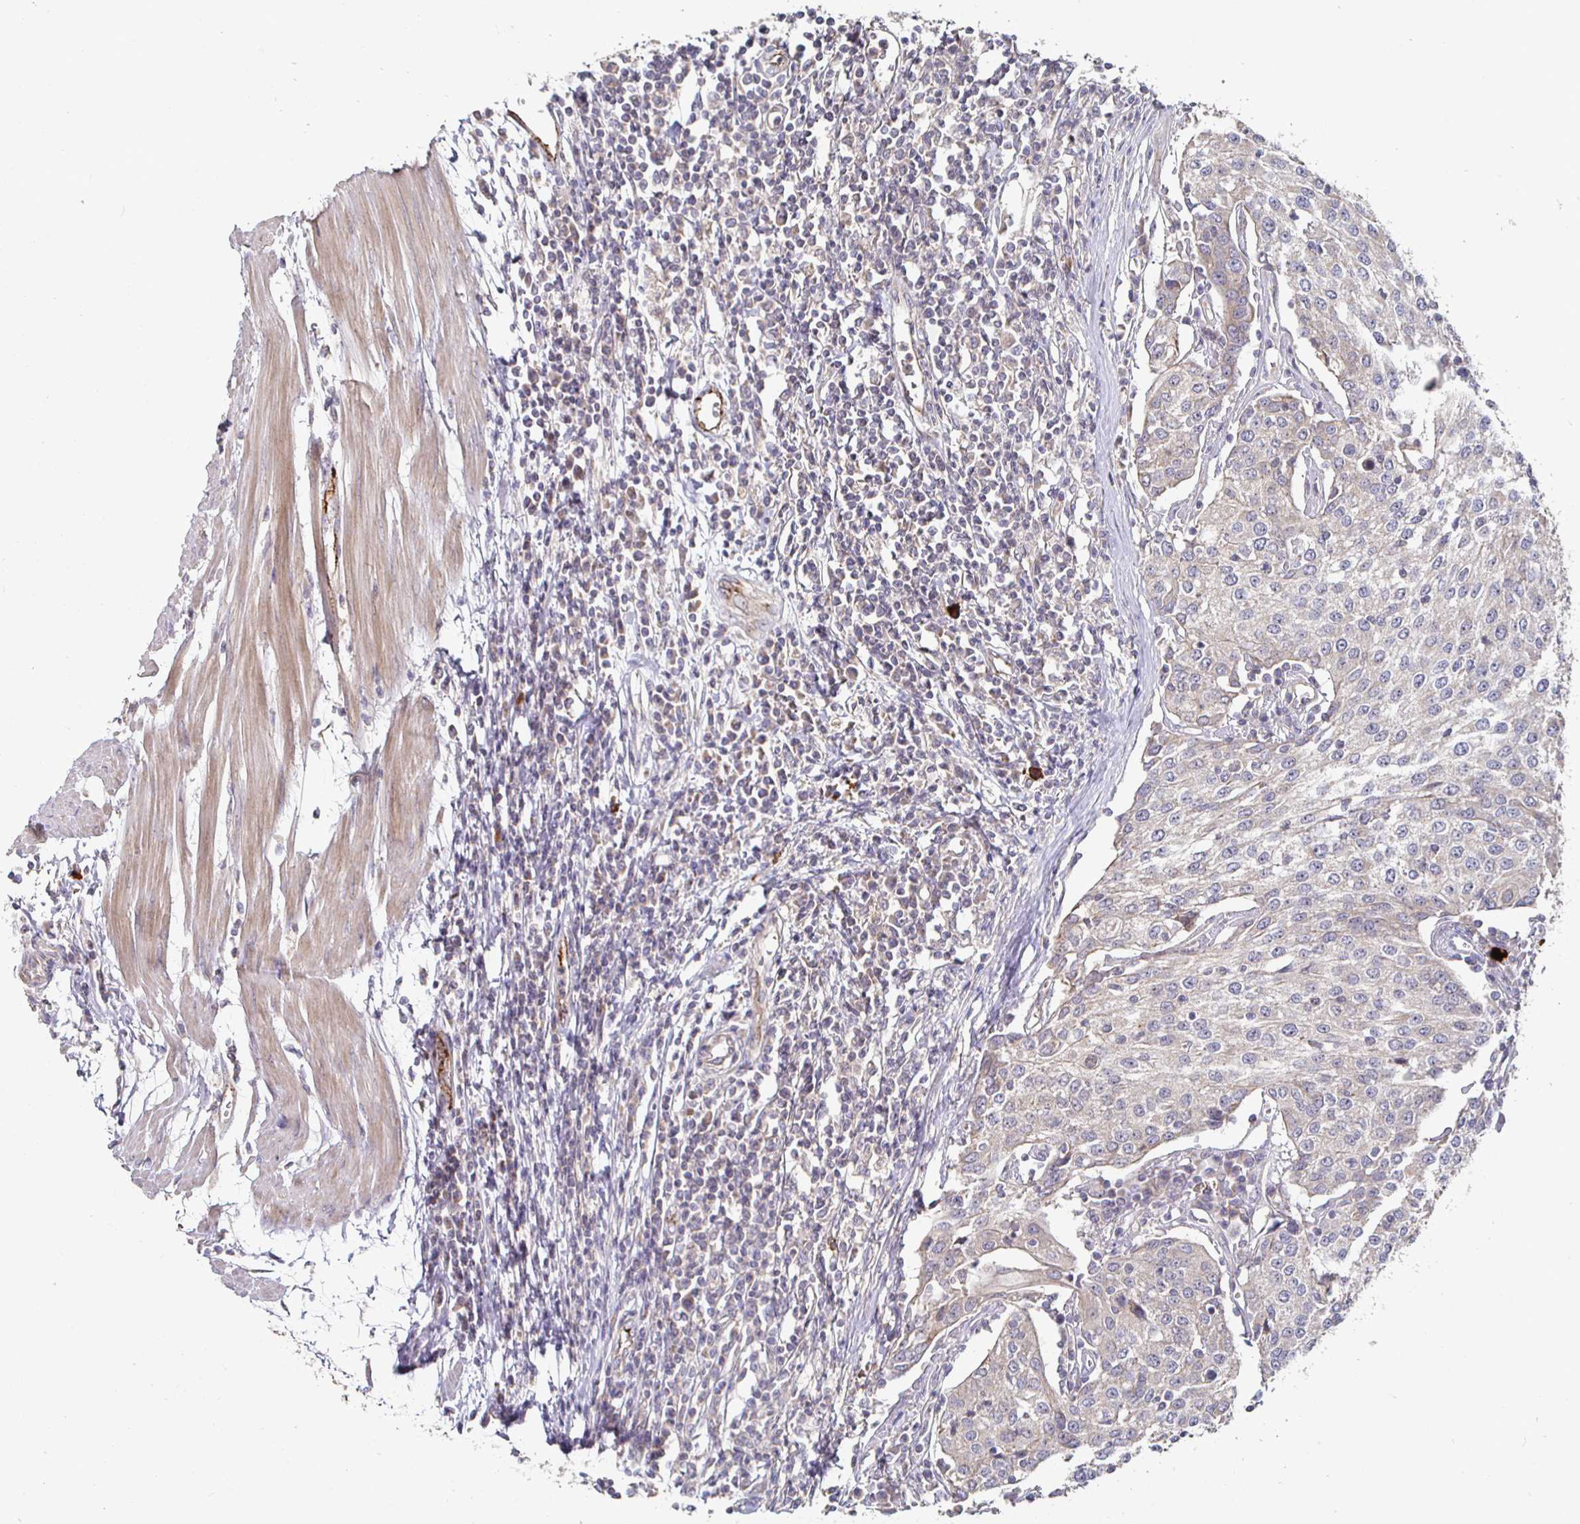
{"staining": {"intensity": "weak", "quantity": ">75%", "location": "cytoplasmic/membranous"}, "tissue": "urothelial cancer", "cell_type": "Tumor cells", "image_type": "cancer", "snomed": [{"axis": "morphology", "description": "Urothelial carcinoma, High grade"}, {"axis": "topography", "description": "Urinary bladder"}], "caption": "Immunohistochemical staining of high-grade urothelial carcinoma demonstrates weak cytoplasmic/membranous protein positivity in about >75% of tumor cells.", "gene": "NRSN1", "patient": {"sex": "female", "age": 85}}